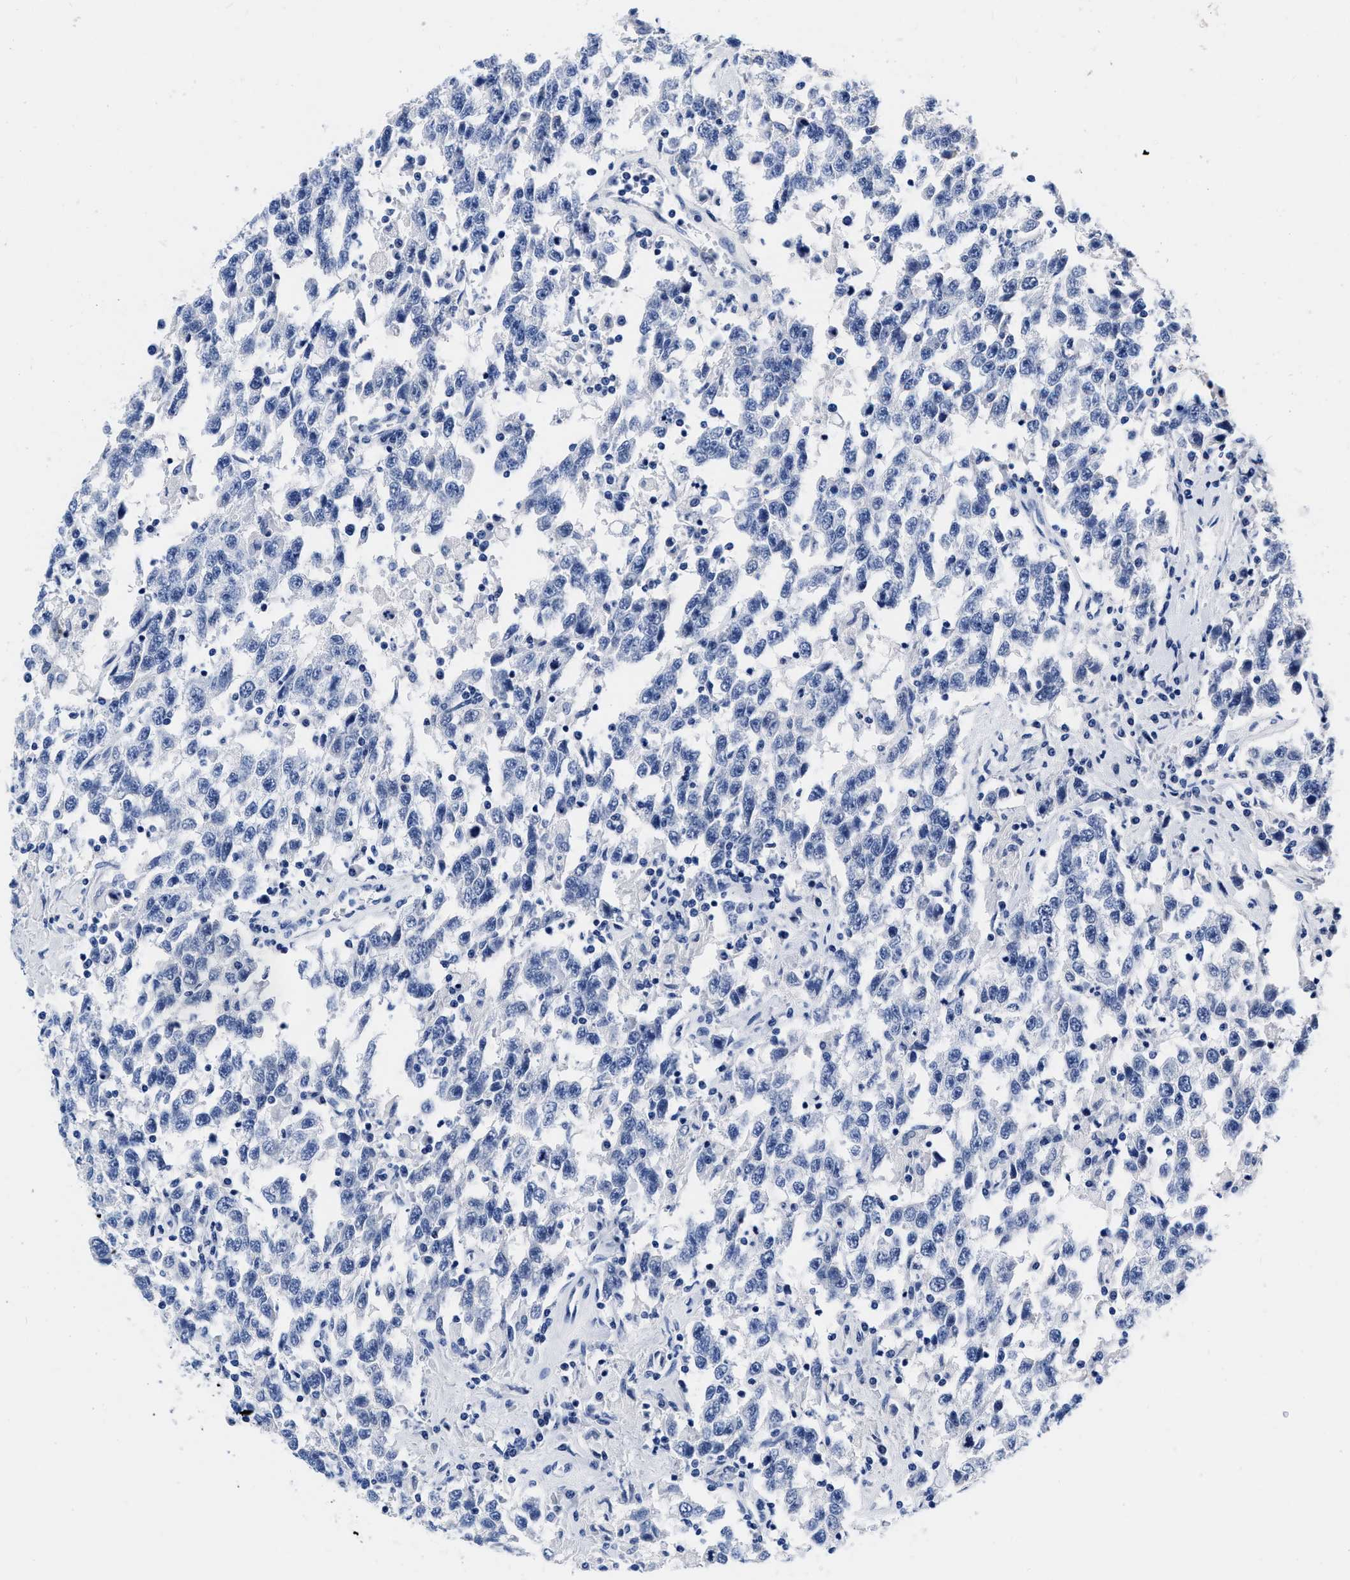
{"staining": {"intensity": "negative", "quantity": "none", "location": "none"}, "tissue": "testis cancer", "cell_type": "Tumor cells", "image_type": "cancer", "snomed": [{"axis": "morphology", "description": "Seminoma, NOS"}, {"axis": "topography", "description": "Testis"}], "caption": "This is an IHC micrograph of human seminoma (testis). There is no positivity in tumor cells.", "gene": "CER1", "patient": {"sex": "male", "age": 41}}